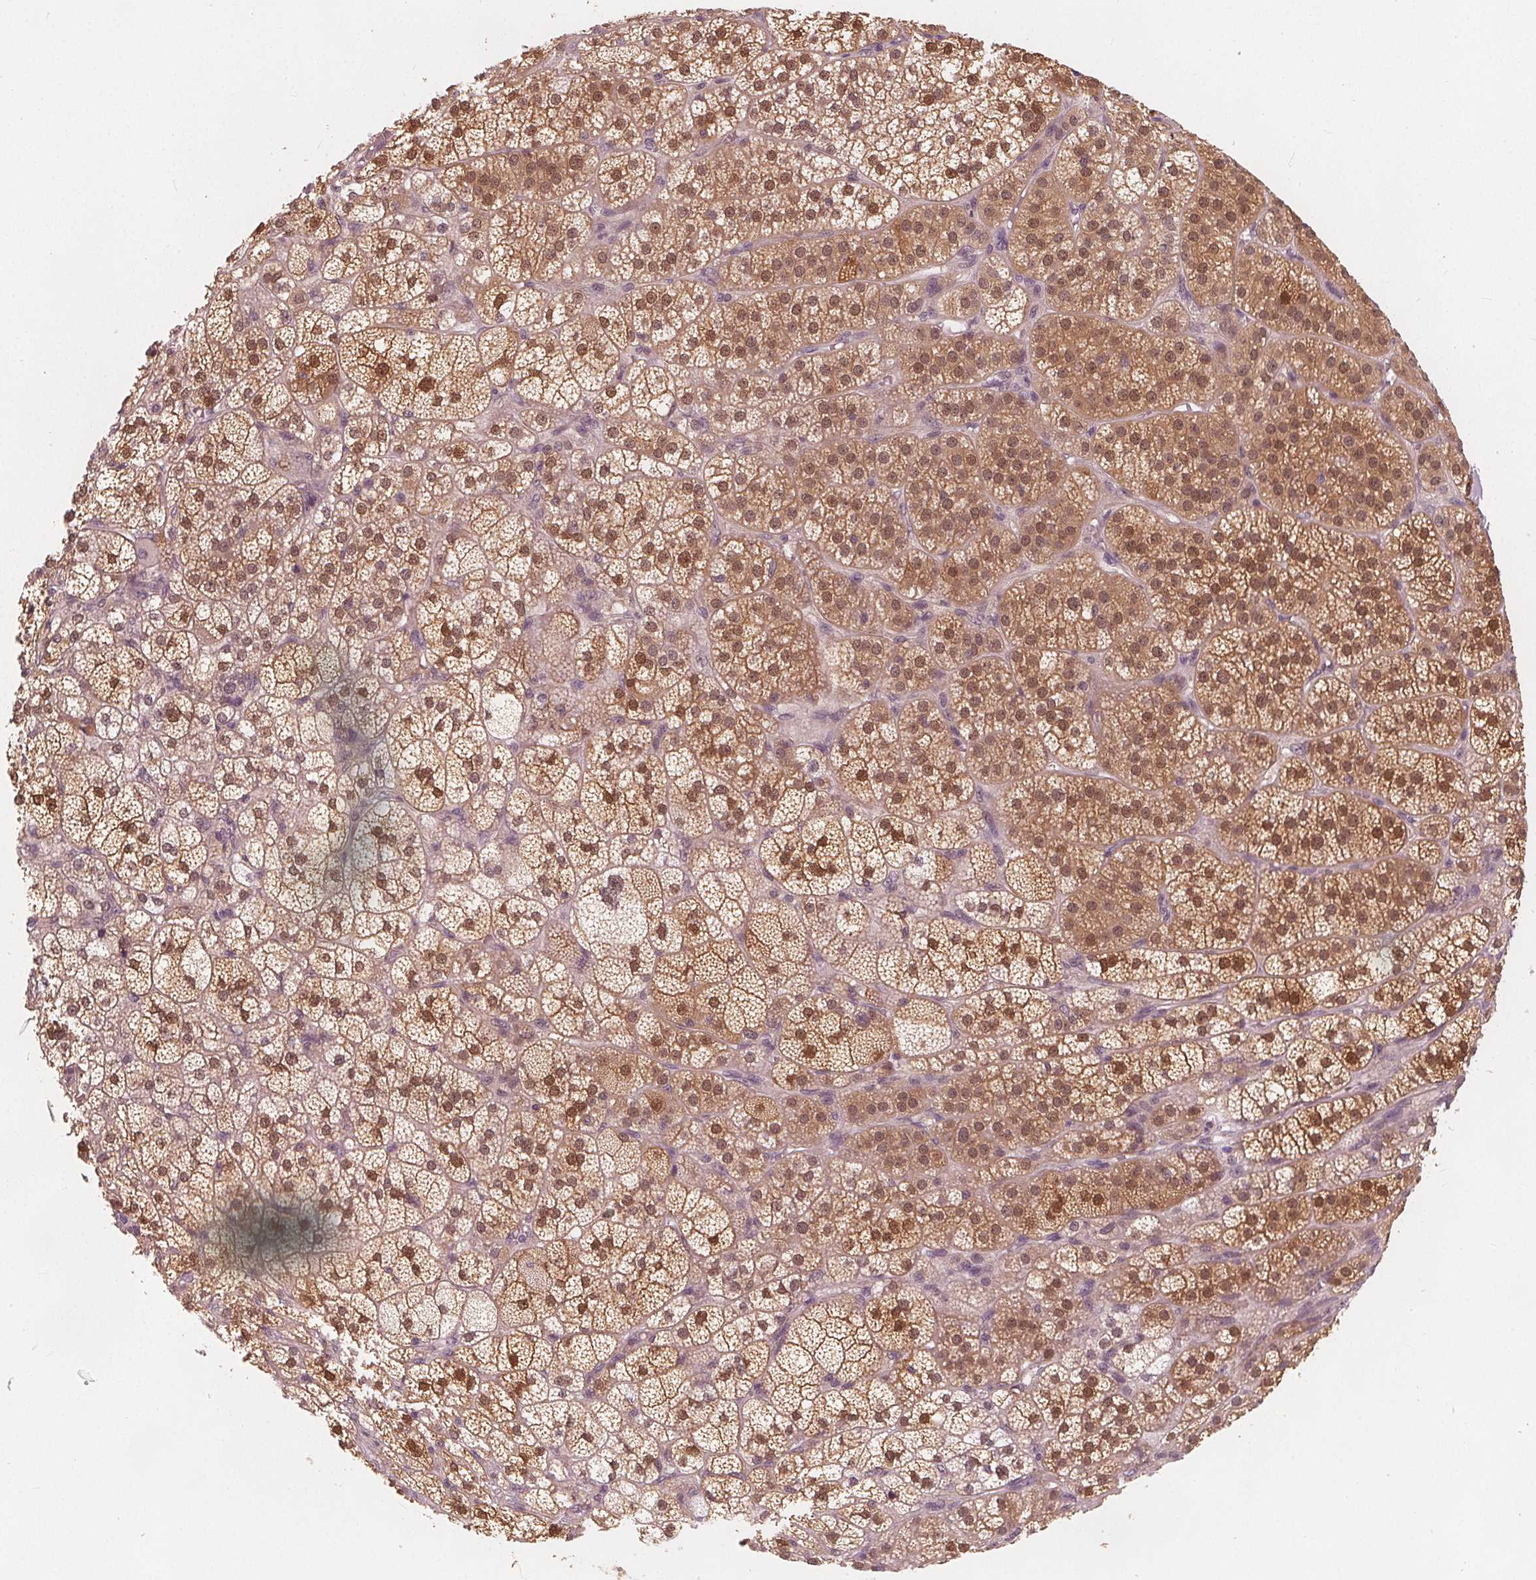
{"staining": {"intensity": "moderate", "quantity": ">75%", "location": "cytoplasmic/membranous,nuclear"}, "tissue": "adrenal gland", "cell_type": "Glandular cells", "image_type": "normal", "snomed": [{"axis": "morphology", "description": "Normal tissue, NOS"}, {"axis": "topography", "description": "Adrenal gland"}], "caption": "The histopathology image exhibits staining of benign adrenal gland, revealing moderate cytoplasmic/membranous,nuclear protein staining (brown color) within glandular cells. The protein is stained brown, and the nuclei are stained in blue (DAB IHC with brightfield microscopy, high magnification).", "gene": "SAT2", "patient": {"sex": "female", "age": 60}}